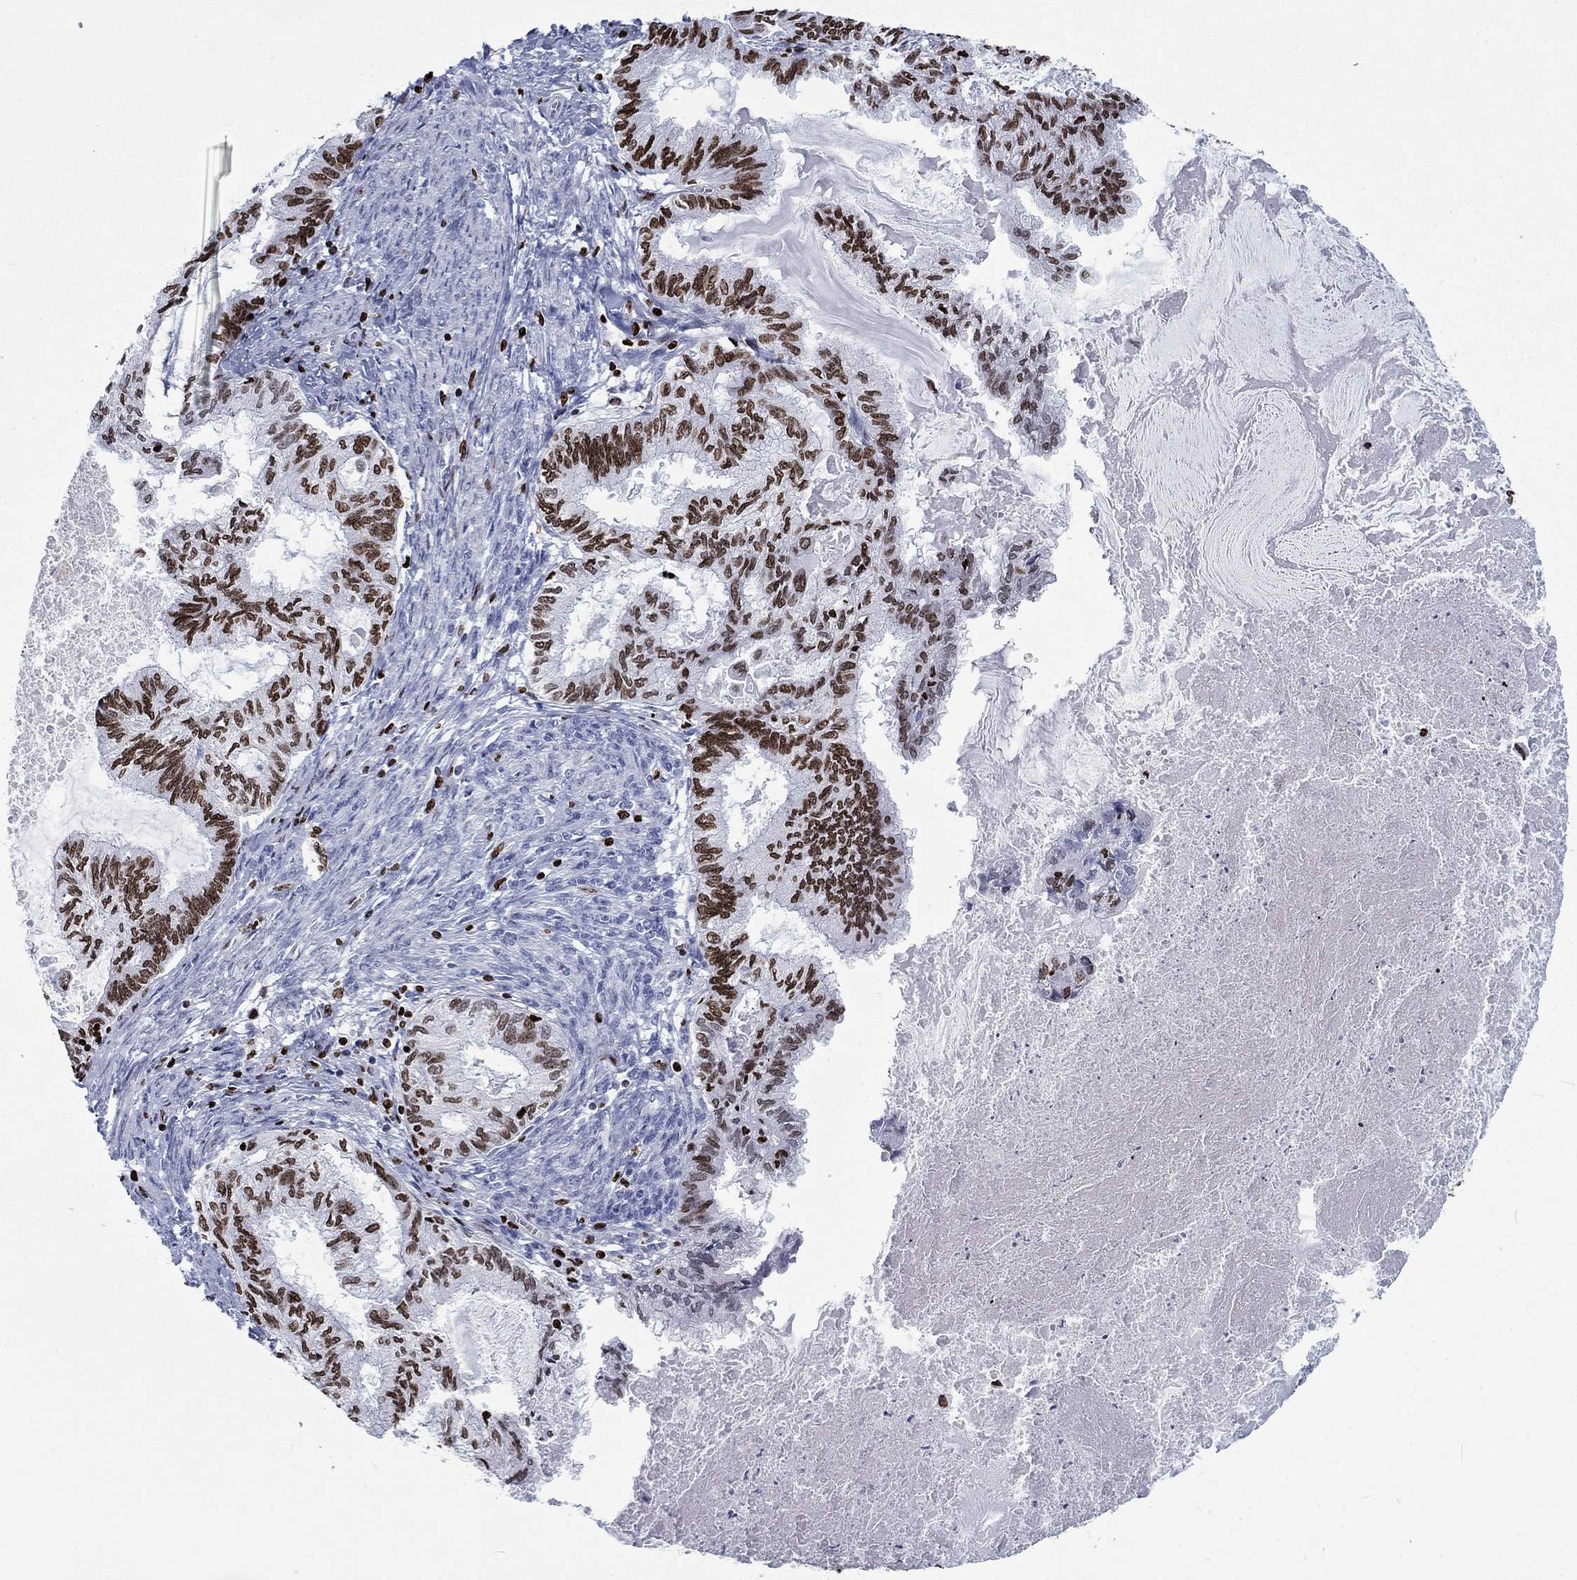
{"staining": {"intensity": "strong", "quantity": "25%-75%", "location": "nuclear"}, "tissue": "endometrial cancer", "cell_type": "Tumor cells", "image_type": "cancer", "snomed": [{"axis": "morphology", "description": "Adenocarcinoma, NOS"}, {"axis": "topography", "description": "Endometrium"}], "caption": "Strong nuclear expression for a protein is appreciated in approximately 25%-75% of tumor cells of endometrial adenocarcinoma using IHC.", "gene": "H1-5", "patient": {"sex": "female", "age": 86}}